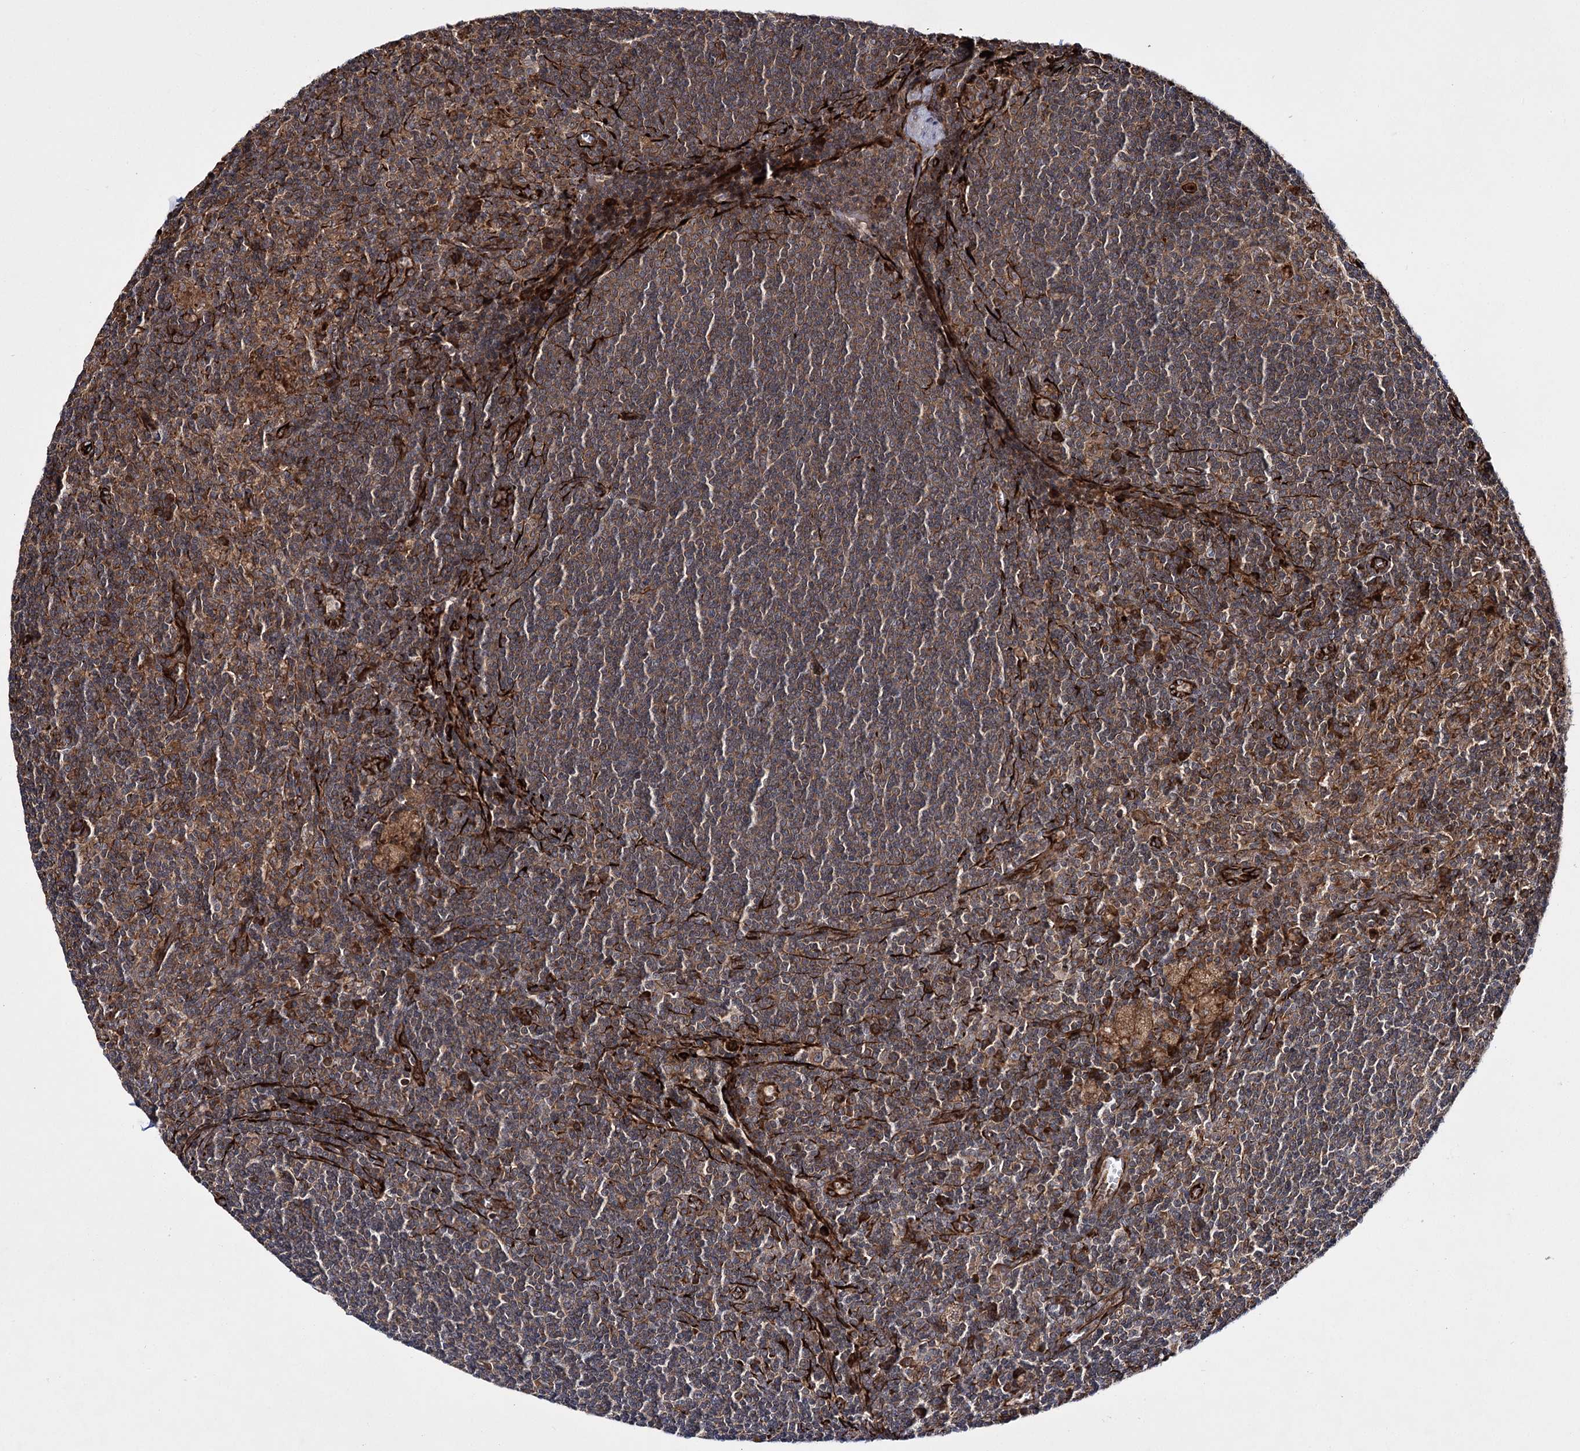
{"staining": {"intensity": "strong", "quantity": "<25%", "location": "cytoplasmic/membranous"}, "tissue": "lymph node", "cell_type": "Germinal center cells", "image_type": "normal", "snomed": [{"axis": "morphology", "description": "Normal tissue, NOS"}, {"axis": "topography", "description": "Lymph node"}], "caption": "High-magnification brightfield microscopy of unremarkable lymph node stained with DAB (brown) and counterstained with hematoxylin (blue). germinal center cells exhibit strong cytoplasmic/membranous expression is identified in approximately<25% of cells.", "gene": "HECTD2", "patient": {"sex": "male", "age": 69}}